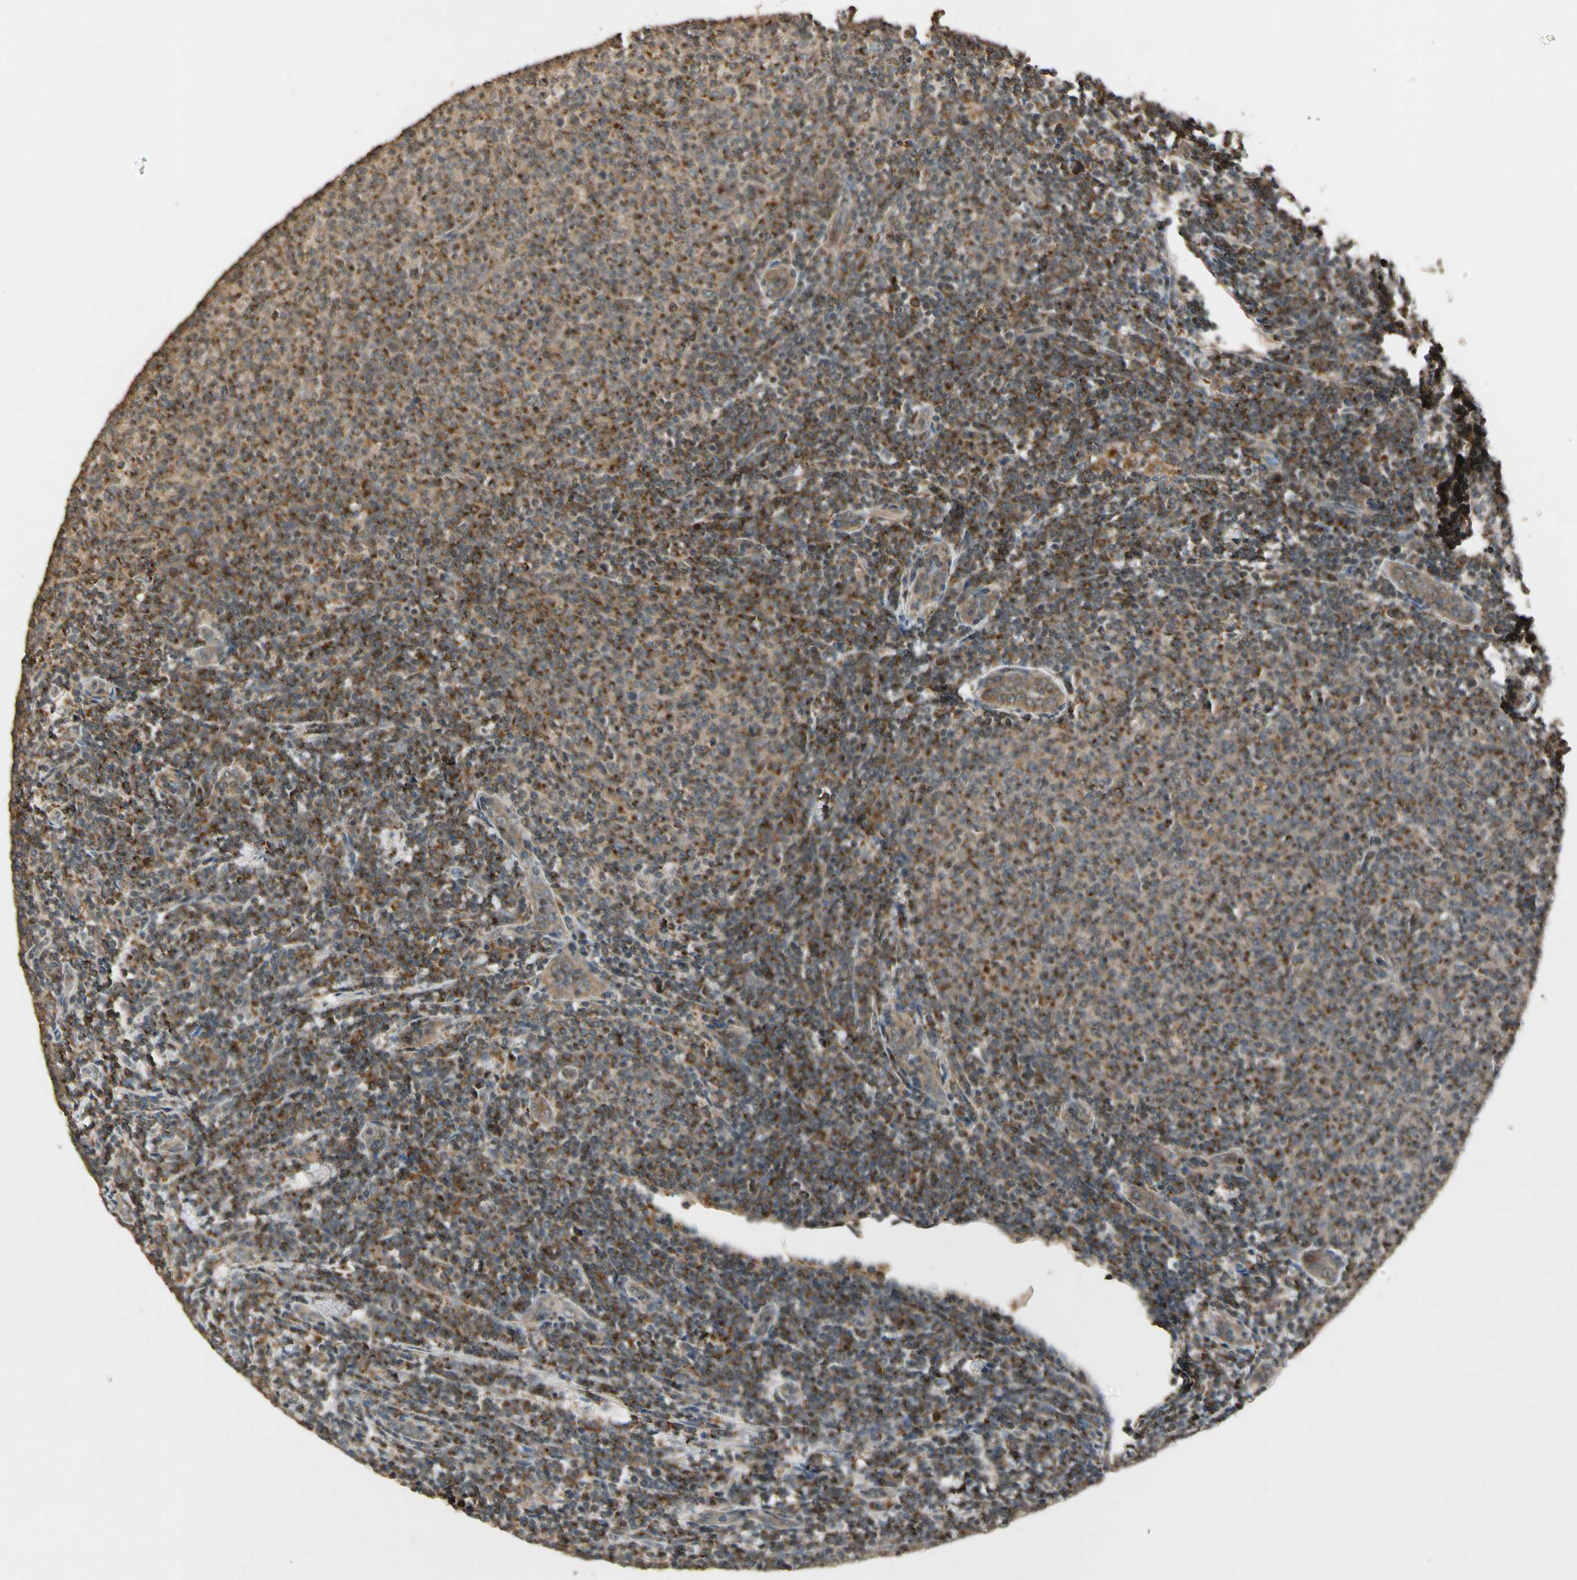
{"staining": {"intensity": "moderate", "quantity": ">75%", "location": "cytoplasmic/membranous"}, "tissue": "lymphoma", "cell_type": "Tumor cells", "image_type": "cancer", "snomed": [{"axis": "morphology", "description": "Malignant lymphoma, non-Hodgkin's type, Low grade"}, {"axis": "topography", "description": "Lymph node"}], "caption": "Moderate cytoplasmic/membranous expression for a protein is present in about >75% of tumor cells of low-grade malignant lymphoma, non-Hodgkin's type using immunohistochemistry.", "gene": "LAMTOR1", "patient": {"sex": "male", "age": 66}}